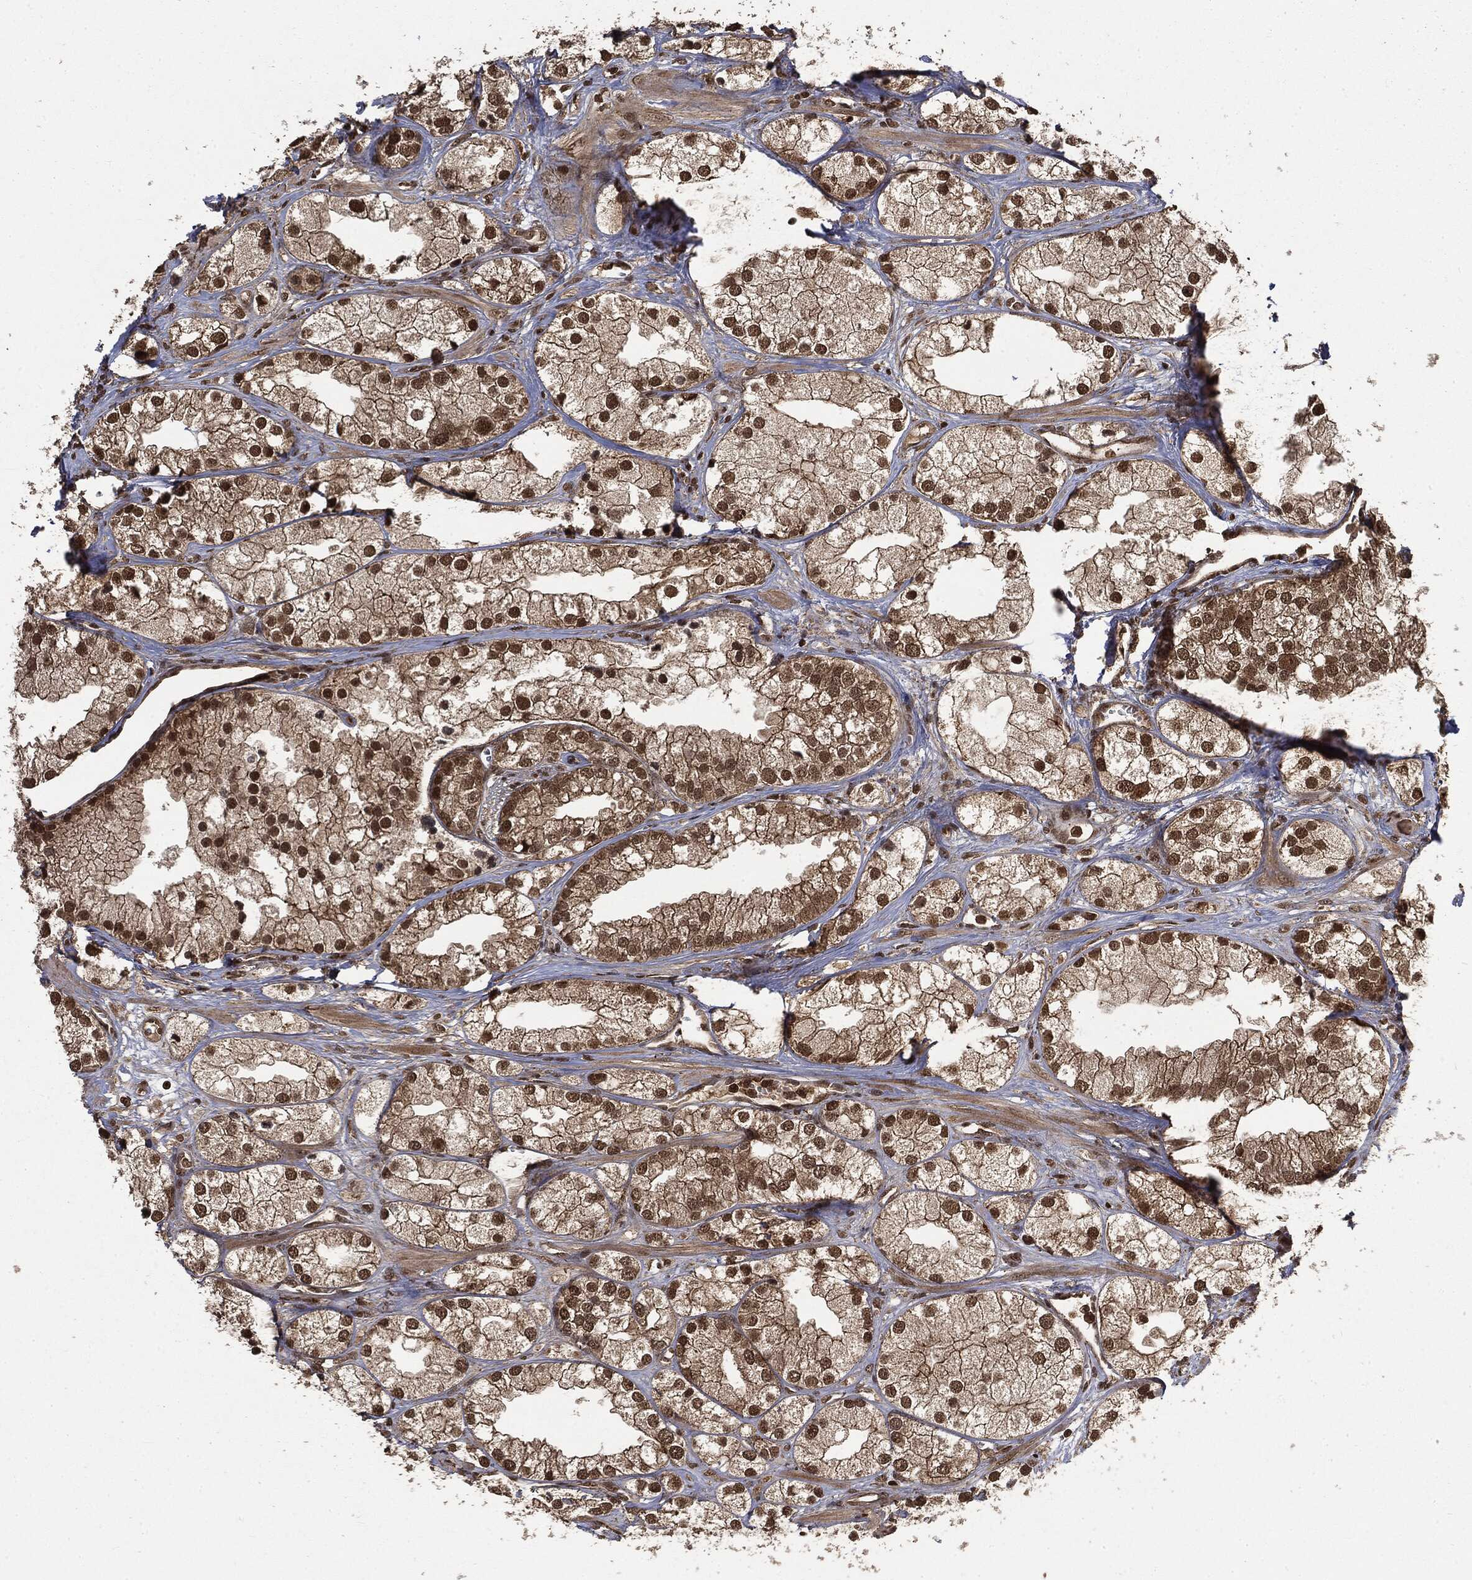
{"staining": {"intensity": "strong", "quantity": ">75%", "location": "nuclear"}, "tissue": "prostate cancer", "cell_type": "Tumor cells", "image_type": "cancer", "snomed": [{"axis": "morphology", "description": "Adenocarcinoma, NOS"}, {"axis": "topography", "description": "Prostate and seminal vesicle, NOS"}, {"axis": "topography", "description": "Prostate"}], "caption": "The photomicrograph demonstrates immunohistochemical staining of prostate cancer. There is strong nuclear positivity is appreciated in about >75% of tumor cells. The protein of interest is stained brown, and the nuclei are stained in blue (DAB IHC with brightfield microscopy, high magnification).", "gene": "CTDP1", "patient": {"sex": "male", "age": 79}}